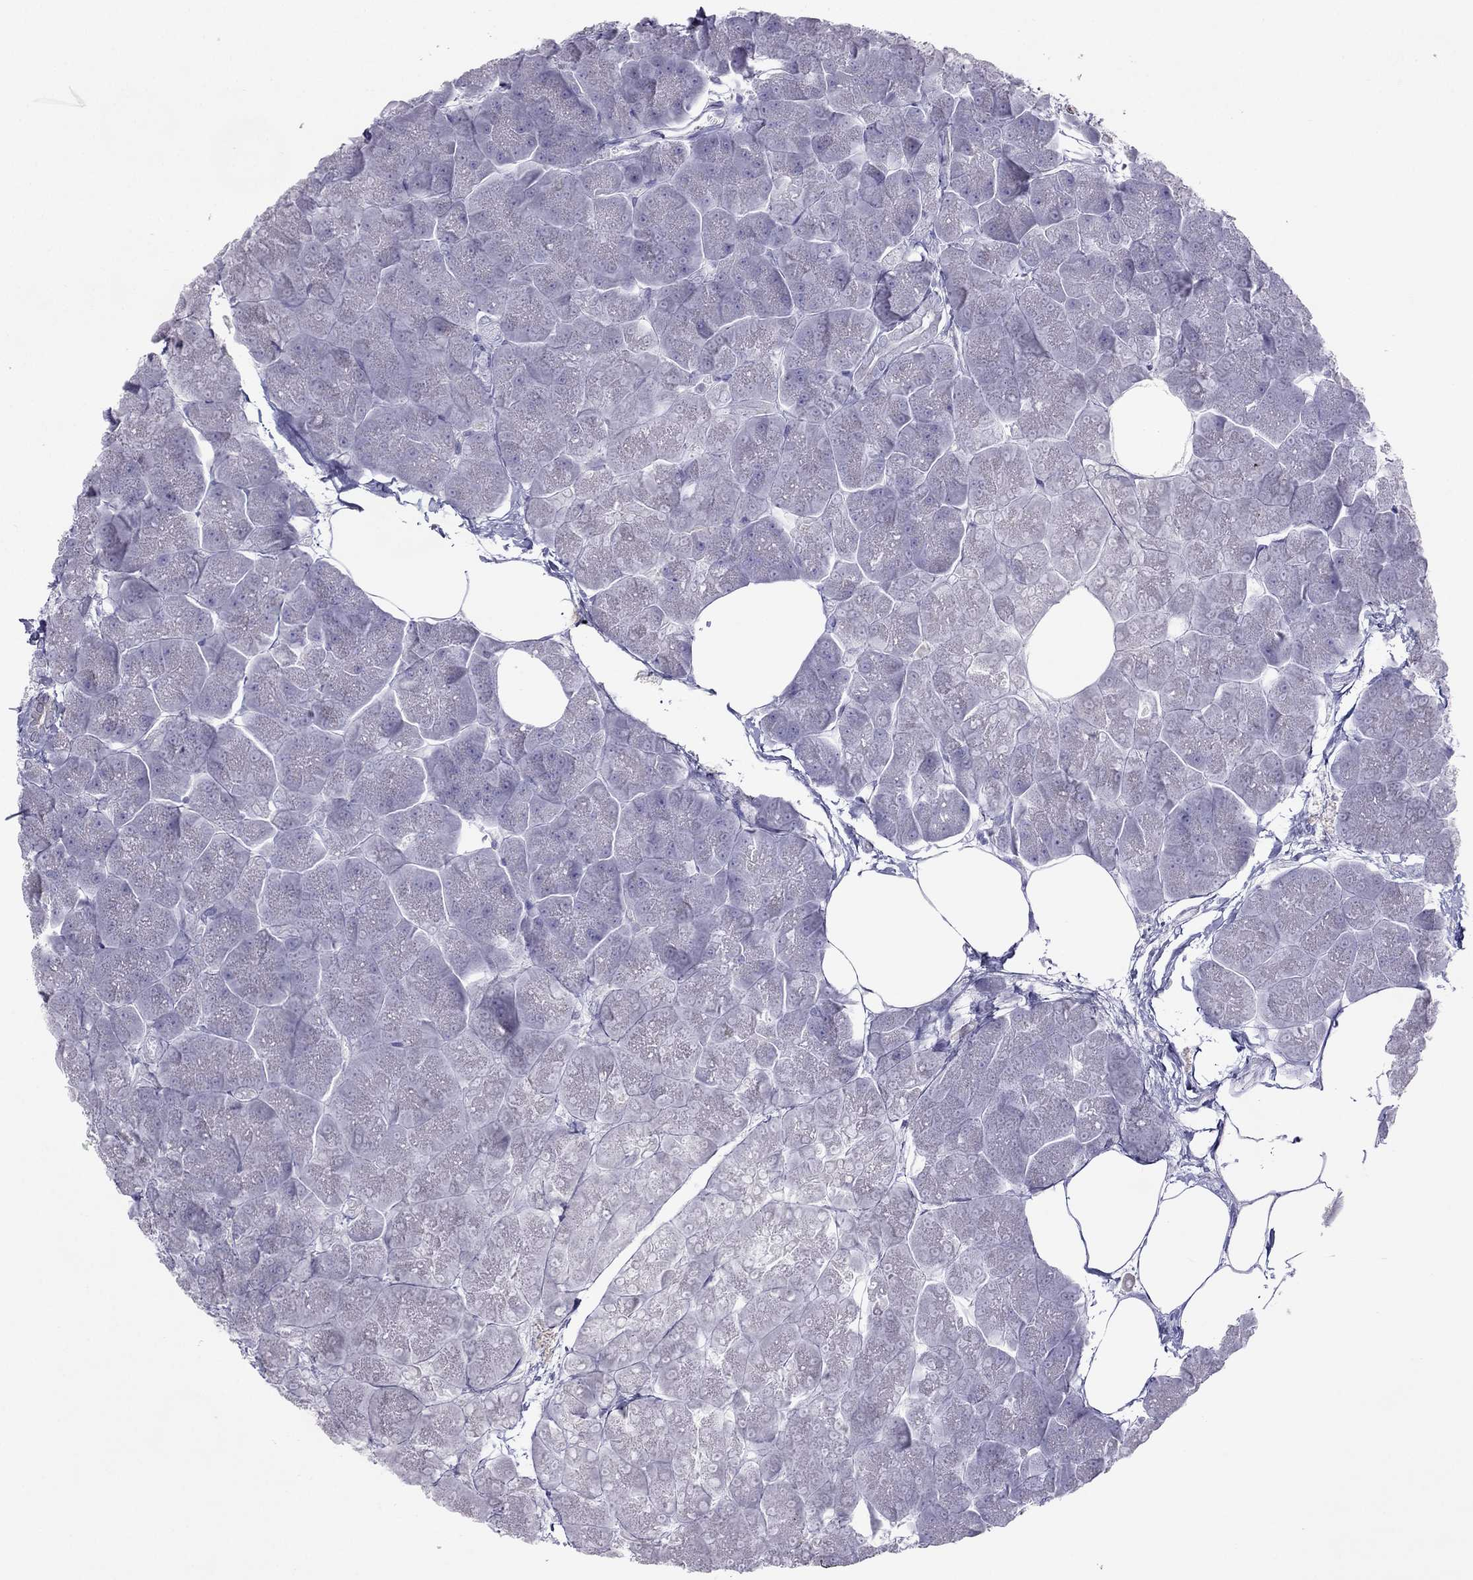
{"staining": {"intensity": "negative", "quantity": "none", "location": "none"}, "tissue": "pancreas", "cell_type": "Exocrine glandular cells", "image_type": "normal", "snomed": [{"axis": "morphology", "description": "Normal tissue, NOS"}, {"axis": "topography", "description": "Adipose tissue"}, {"axis": "topography", "description": "Pancreas"}, {"axis": "topography", "description": "Peripheral nerve tissue"}], "caption": "Immunohistochemistry (IHC) of unremarkable pancreas exhibits no staining in exocrine glandular cells.", "gene": "MAEL", "patient": {"sex": "female", "age": 58}}